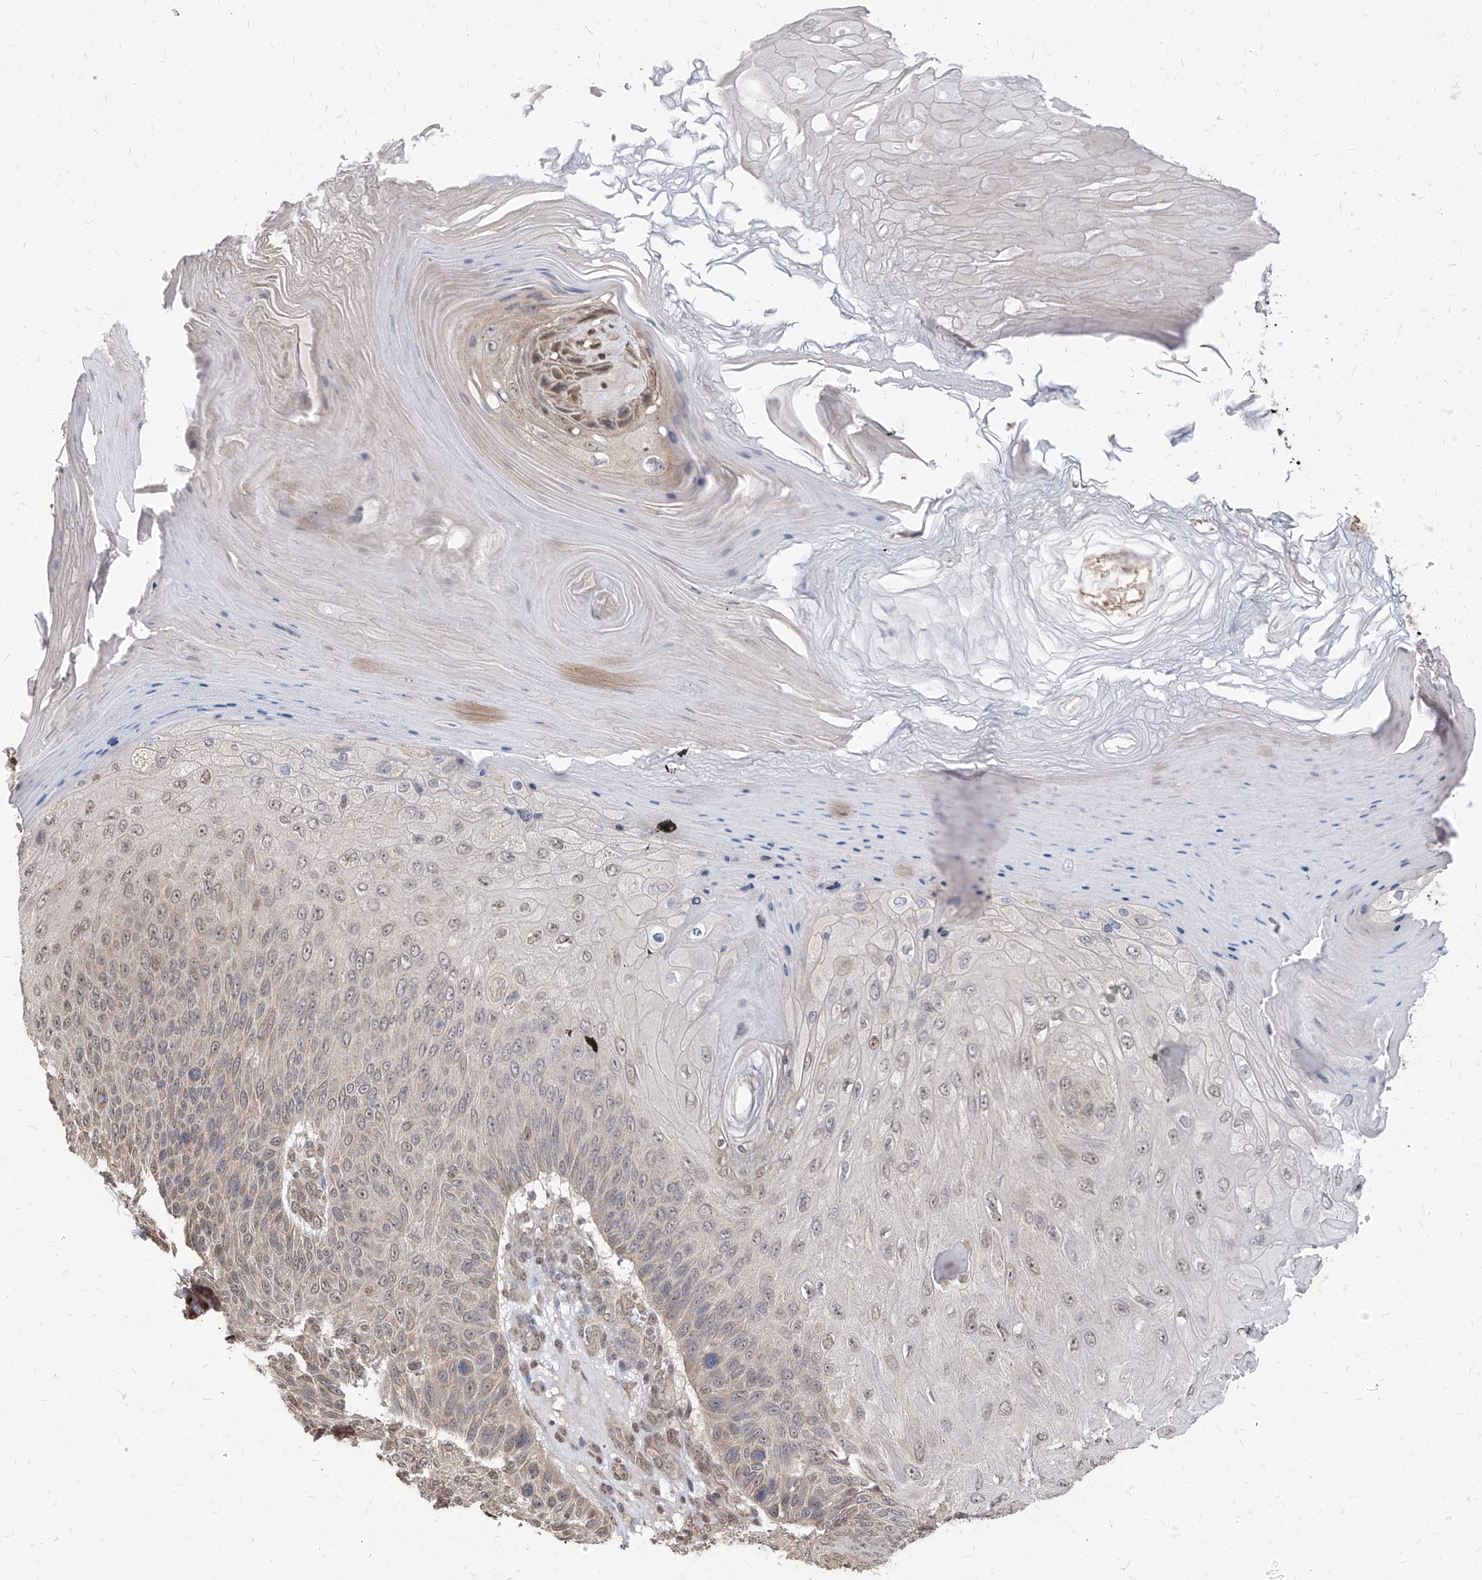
{"staining": {"intensity": "negative", "quantity": "none", "location": "none"}, "tissue": "skin cancer", "cell_type": "Tumor cells", "image_type": "cancer", "snomed": [{"axis": "morphology", "description": "Squamous cell carcinoma, NOS"}, {"axis": "topography", "description": "Skin"}], "caption": "An IHC photomicrograph of skin cancer is shown. There is no staining in tumor cells of skin cancer.", "gene": "C8orf82", "patient": {"sex": "female", "age": 88}}